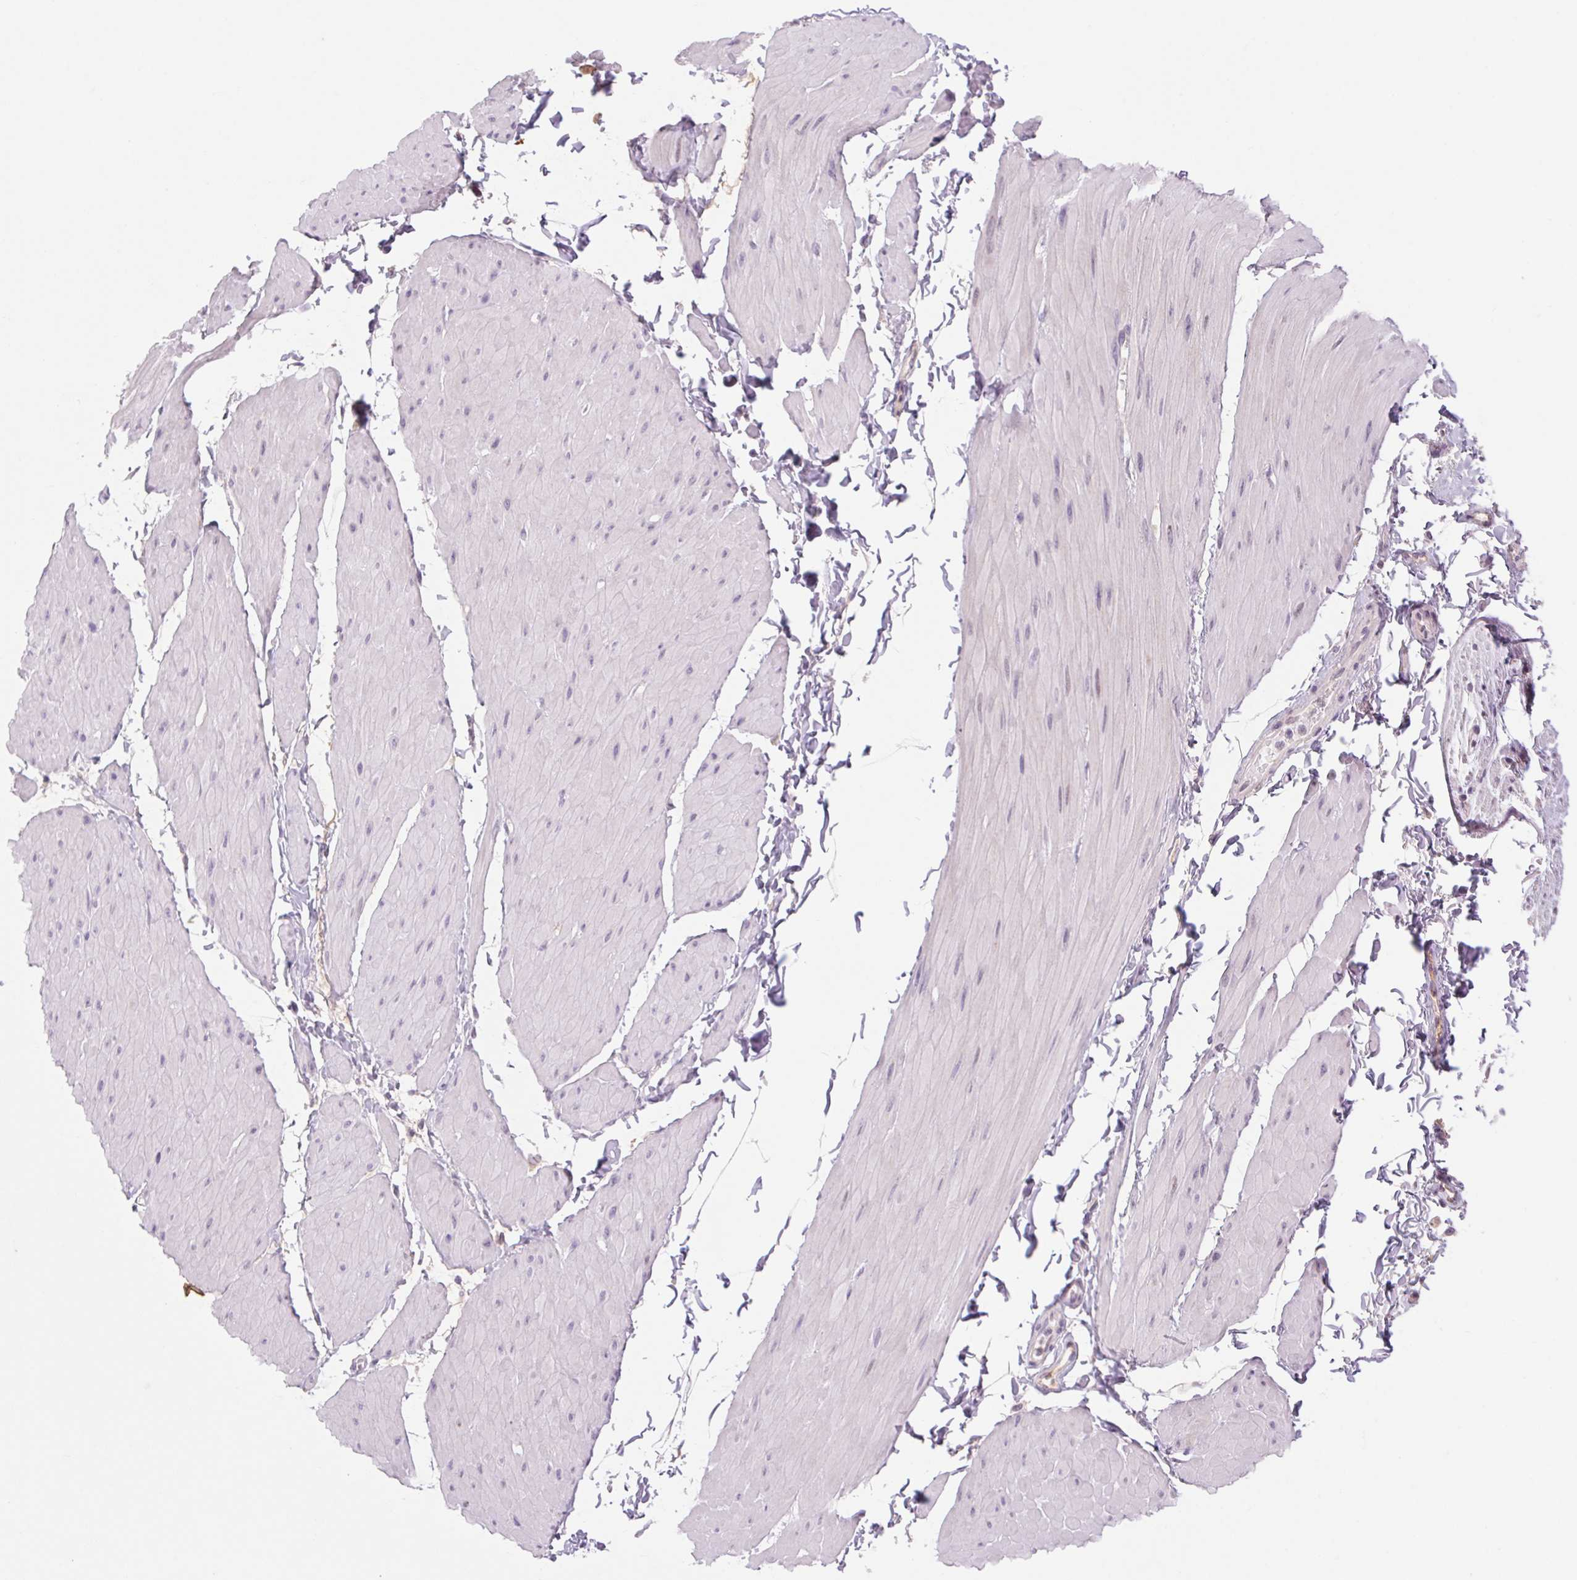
{"staining": {"intensity": "negative", "quantity": "none", "location": "none"}, "tissue": "adipose tissue", "cell_type": "Adipocytes", "image_type": "normal", "snomed": [{"axis": "morphology", "description": "Normal tissue, NOS"}, {"axis": "topography", "description": "Smooth muscle"}, {"axis": "topography", "description": "Peripheral nerve tissue"}], "caption": "Human adipose tissue stained for a protein using IHC shows no expression in adipocytes.", "gene": "KRT1", "patient": {"sex": "male", "age": 58}}